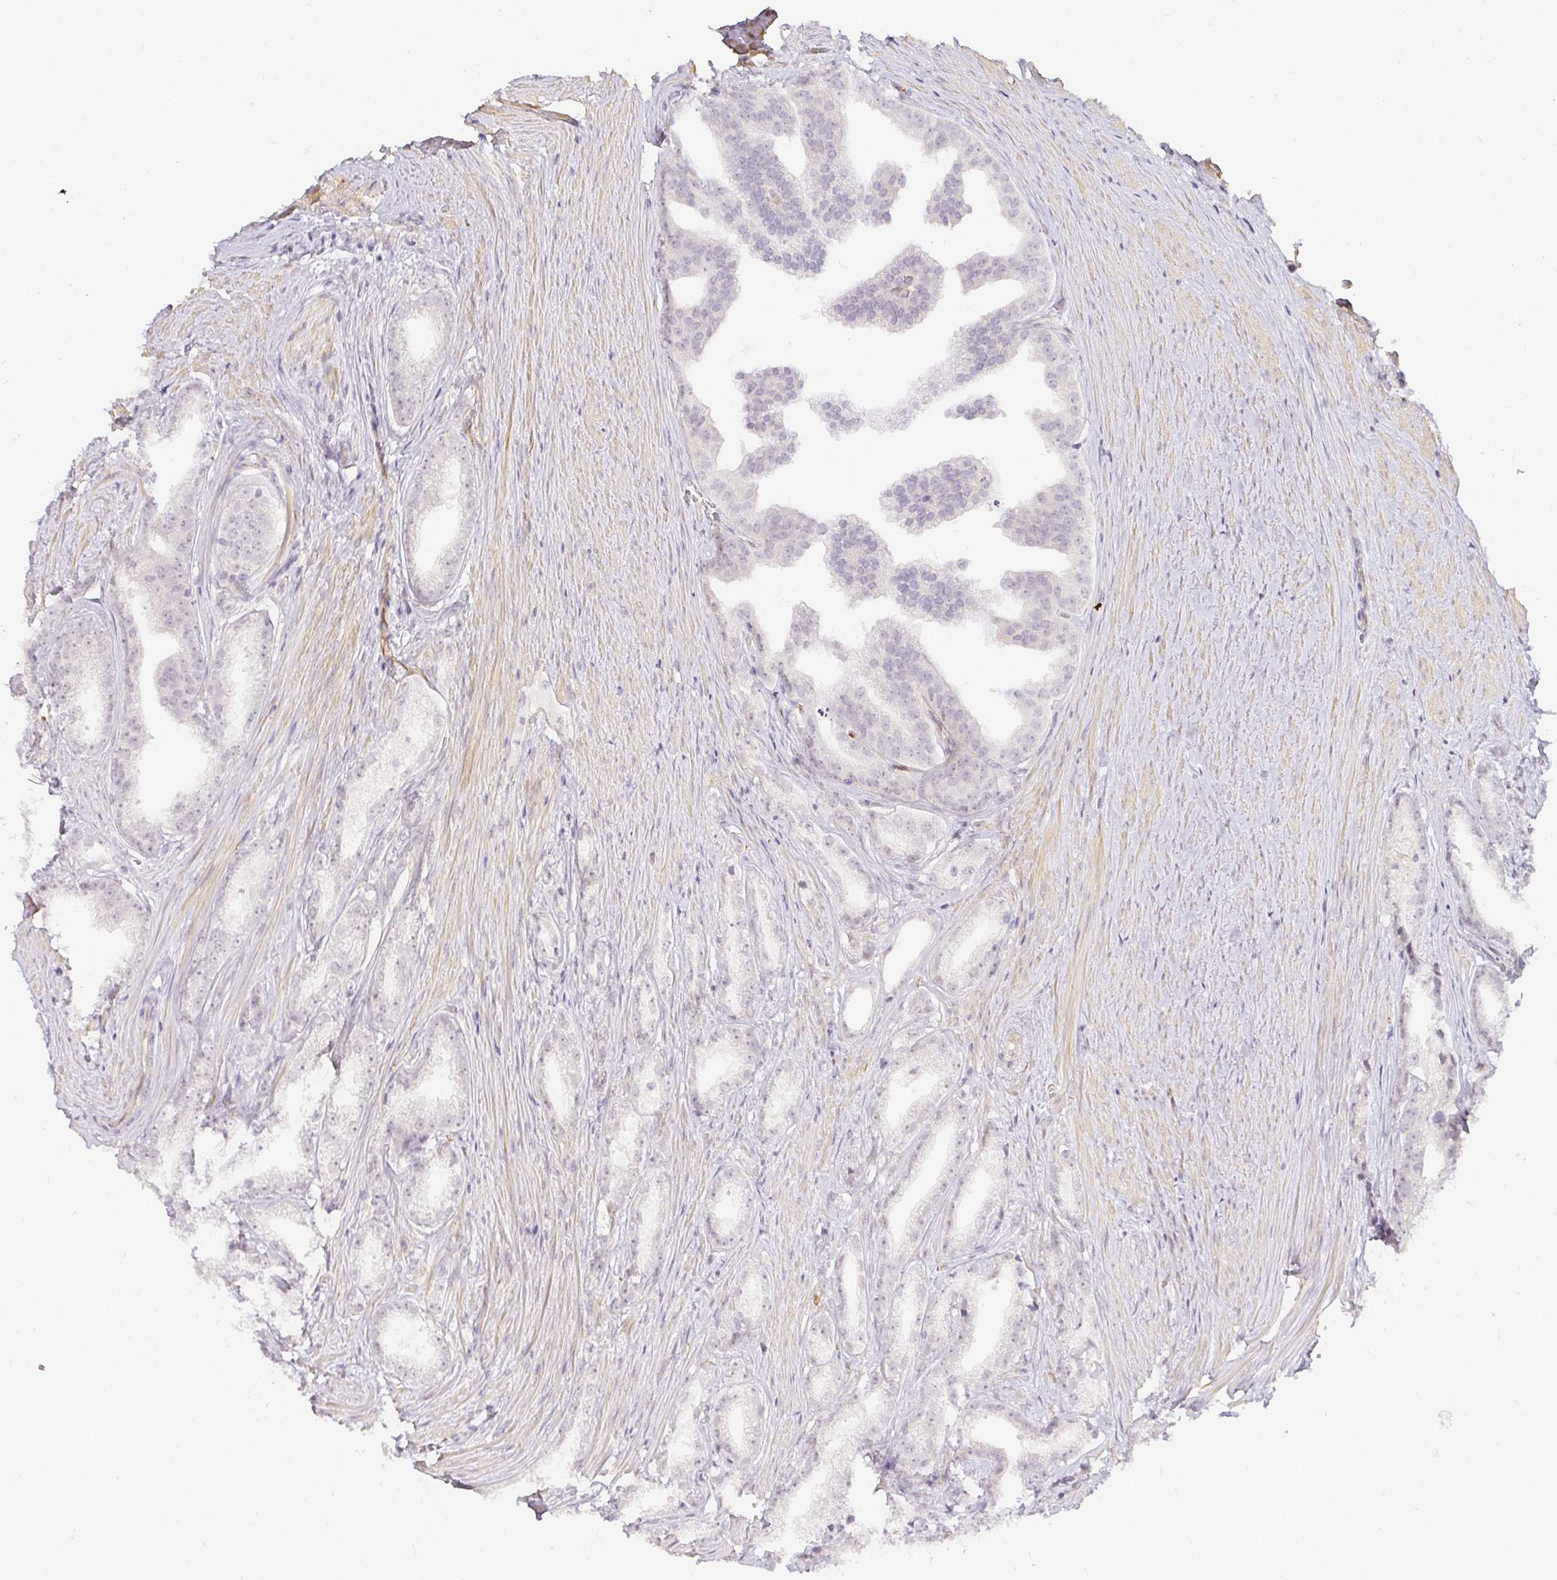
{"staining": {"intensity": "negative", "quantity": "none", "location": "none"}, "tissue": "prostate cancer", "cell_type": "Tumor cells", "image_type": "cancer", "snomed": [{"axis": "morphology", "description": "Adenocarcinoma, Low grade"}, {"axis": "topography", "description": "Prostate"}], "caption": "Human prostate low-grade adenocarcinoma stained for a protein using IHC exhibits no staining in tumor cells.", "gene": "ACAN", "patient": {"sex": "male", "age": 65}}